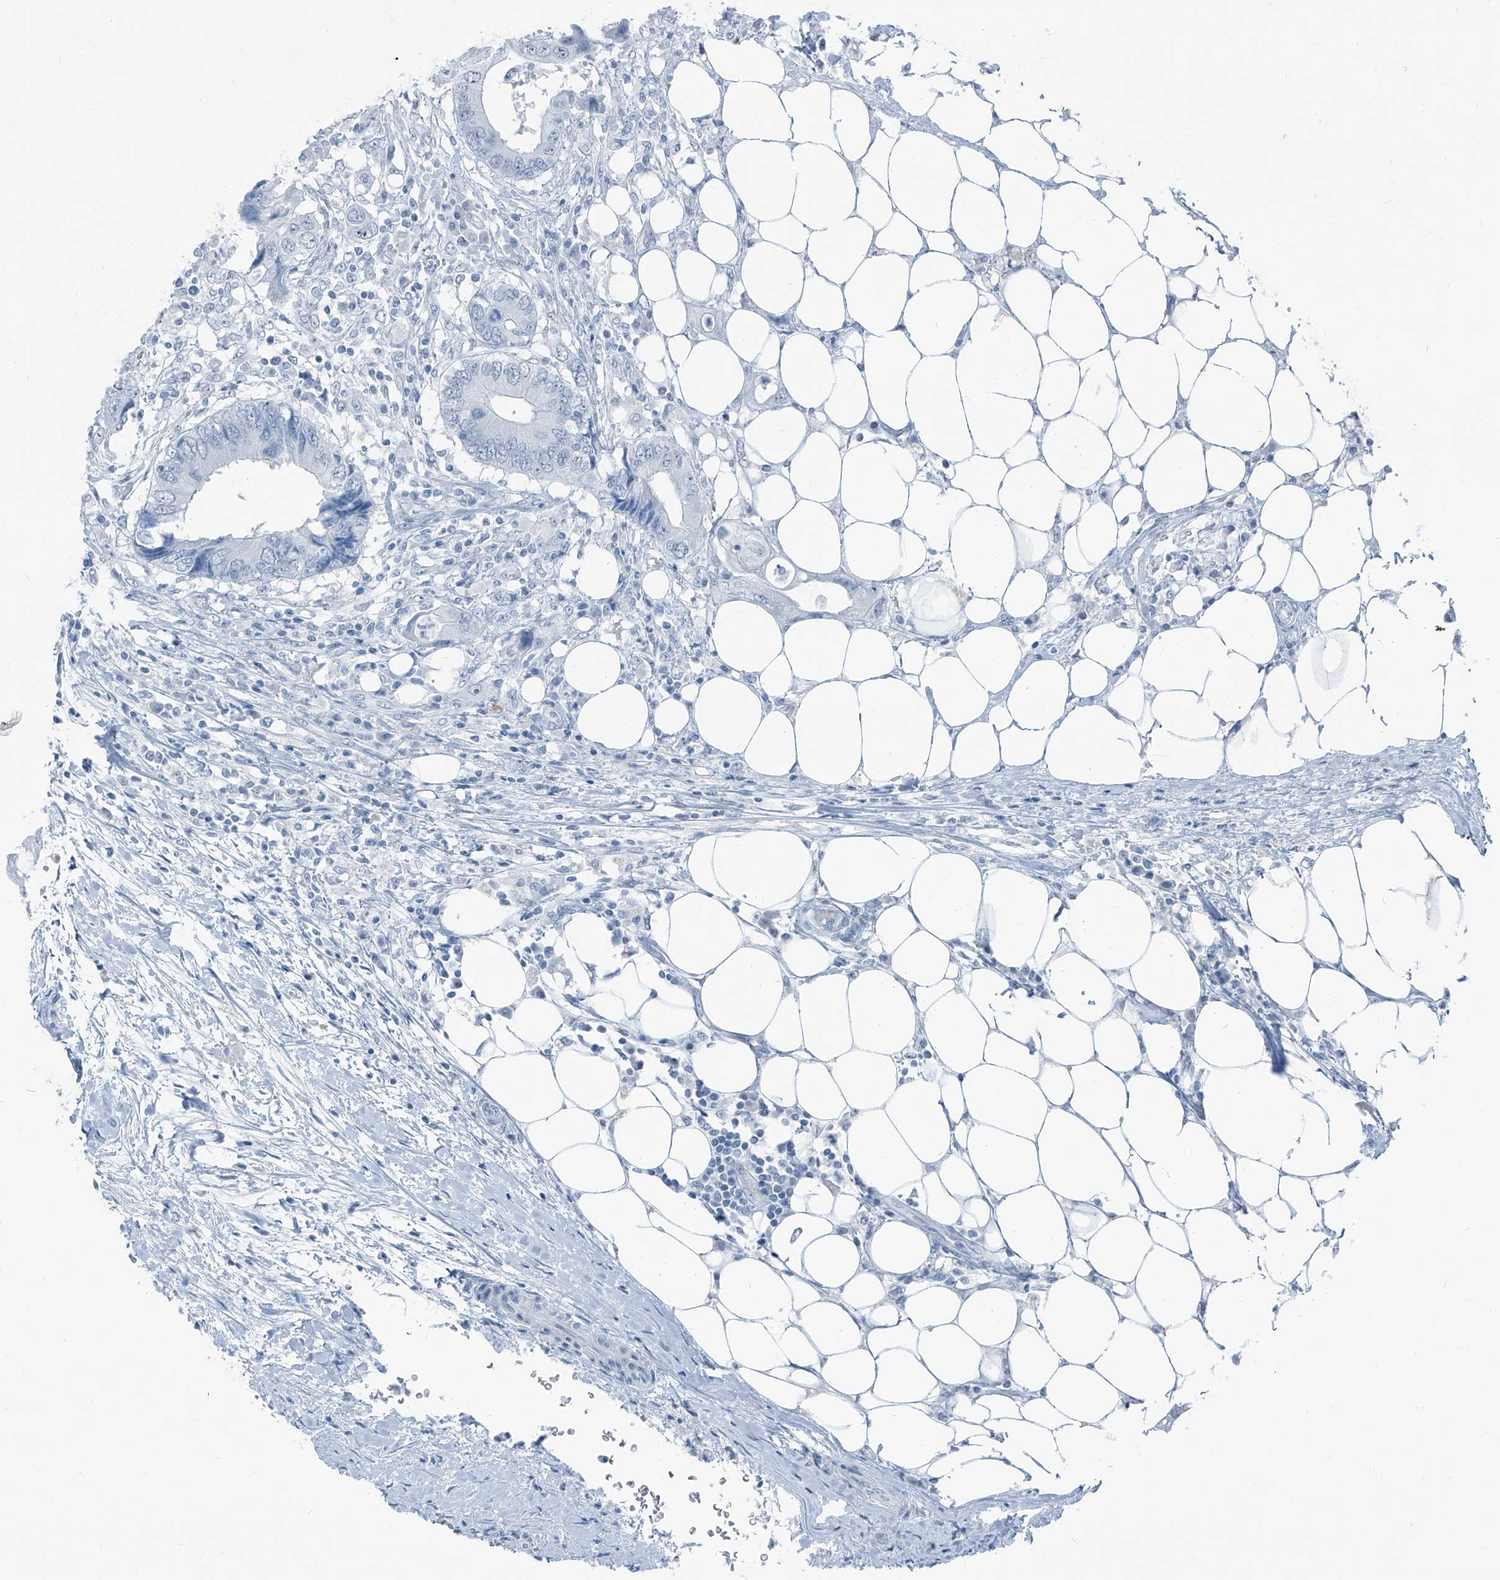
{"staining": {"intensity": "negative", "quantity": "none", "location": "none"}, "tissue": "colorectal cancer", "cell_type": "Tumor cells", "image_type": "cancer", "snomed": [{"axis": "morphology", "description": "Adenocarcinoma, NOS"}, {"axis": "topography", "description": "Colon"}], "caption": "An image of human adenocarcinoma (colorectal) is negative for staining in tumor cells.", "gene": "RGN", "patient": {"sex": "male", "age": 71}}